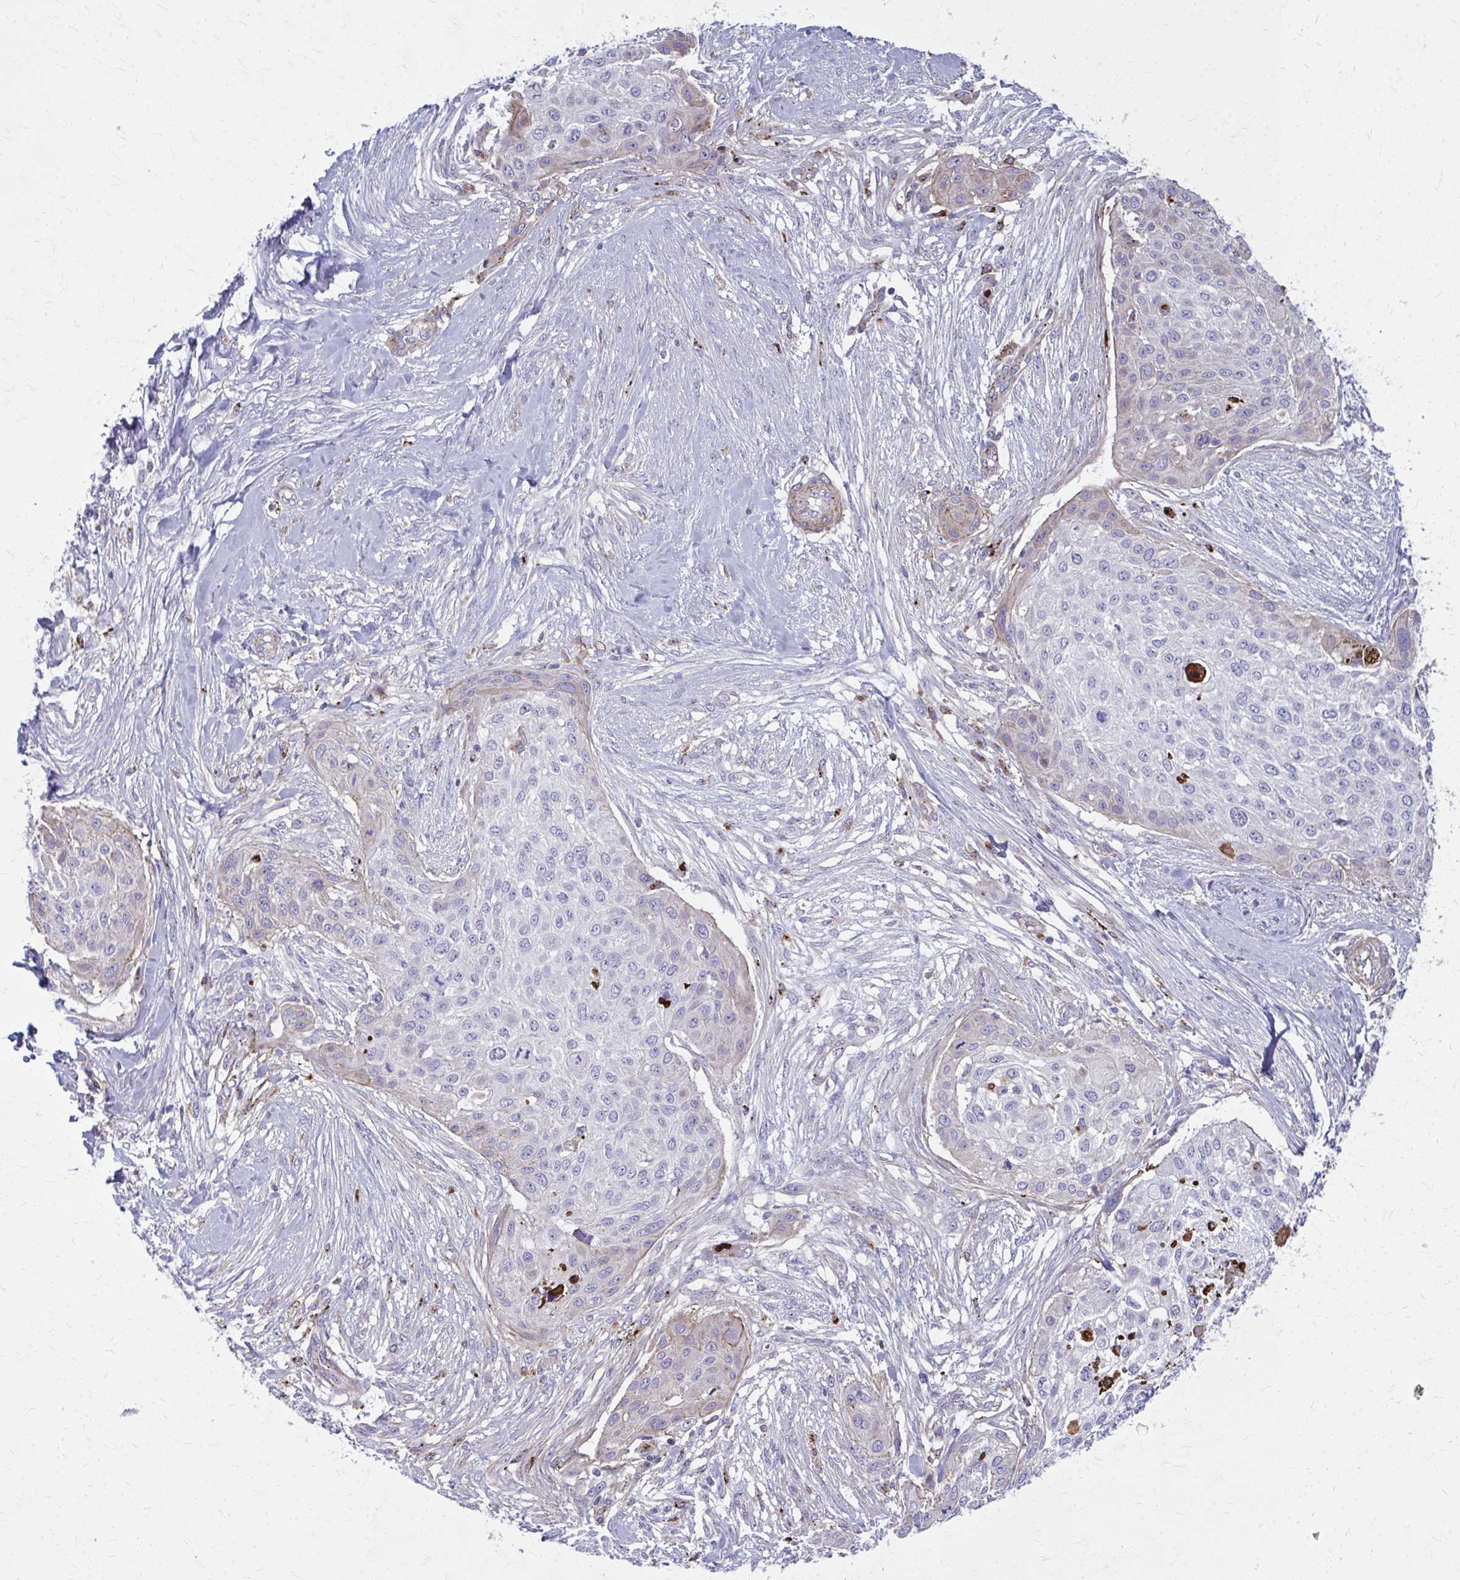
{"staining": {"intensity": "weak", "quantity": "<25%", "location": "cytoplasmic/membranous"}, "tissue": "skin cancer", "cell_type": "Tumor cells", "image_type": "cancer", "snomed": [{"axis": "morphology", "description": "Squamous cell carcinoma, NOS"}, {"axis": "topography", "description": "Skin"}], "caption": "Human squamous cell carcinoma (skin) stained for a protein using immunohistochemistry (IHC) displays no staining in tumor cells.", "gene": "LRRC4B", "patient": {"sex": "female", "age": 87}}